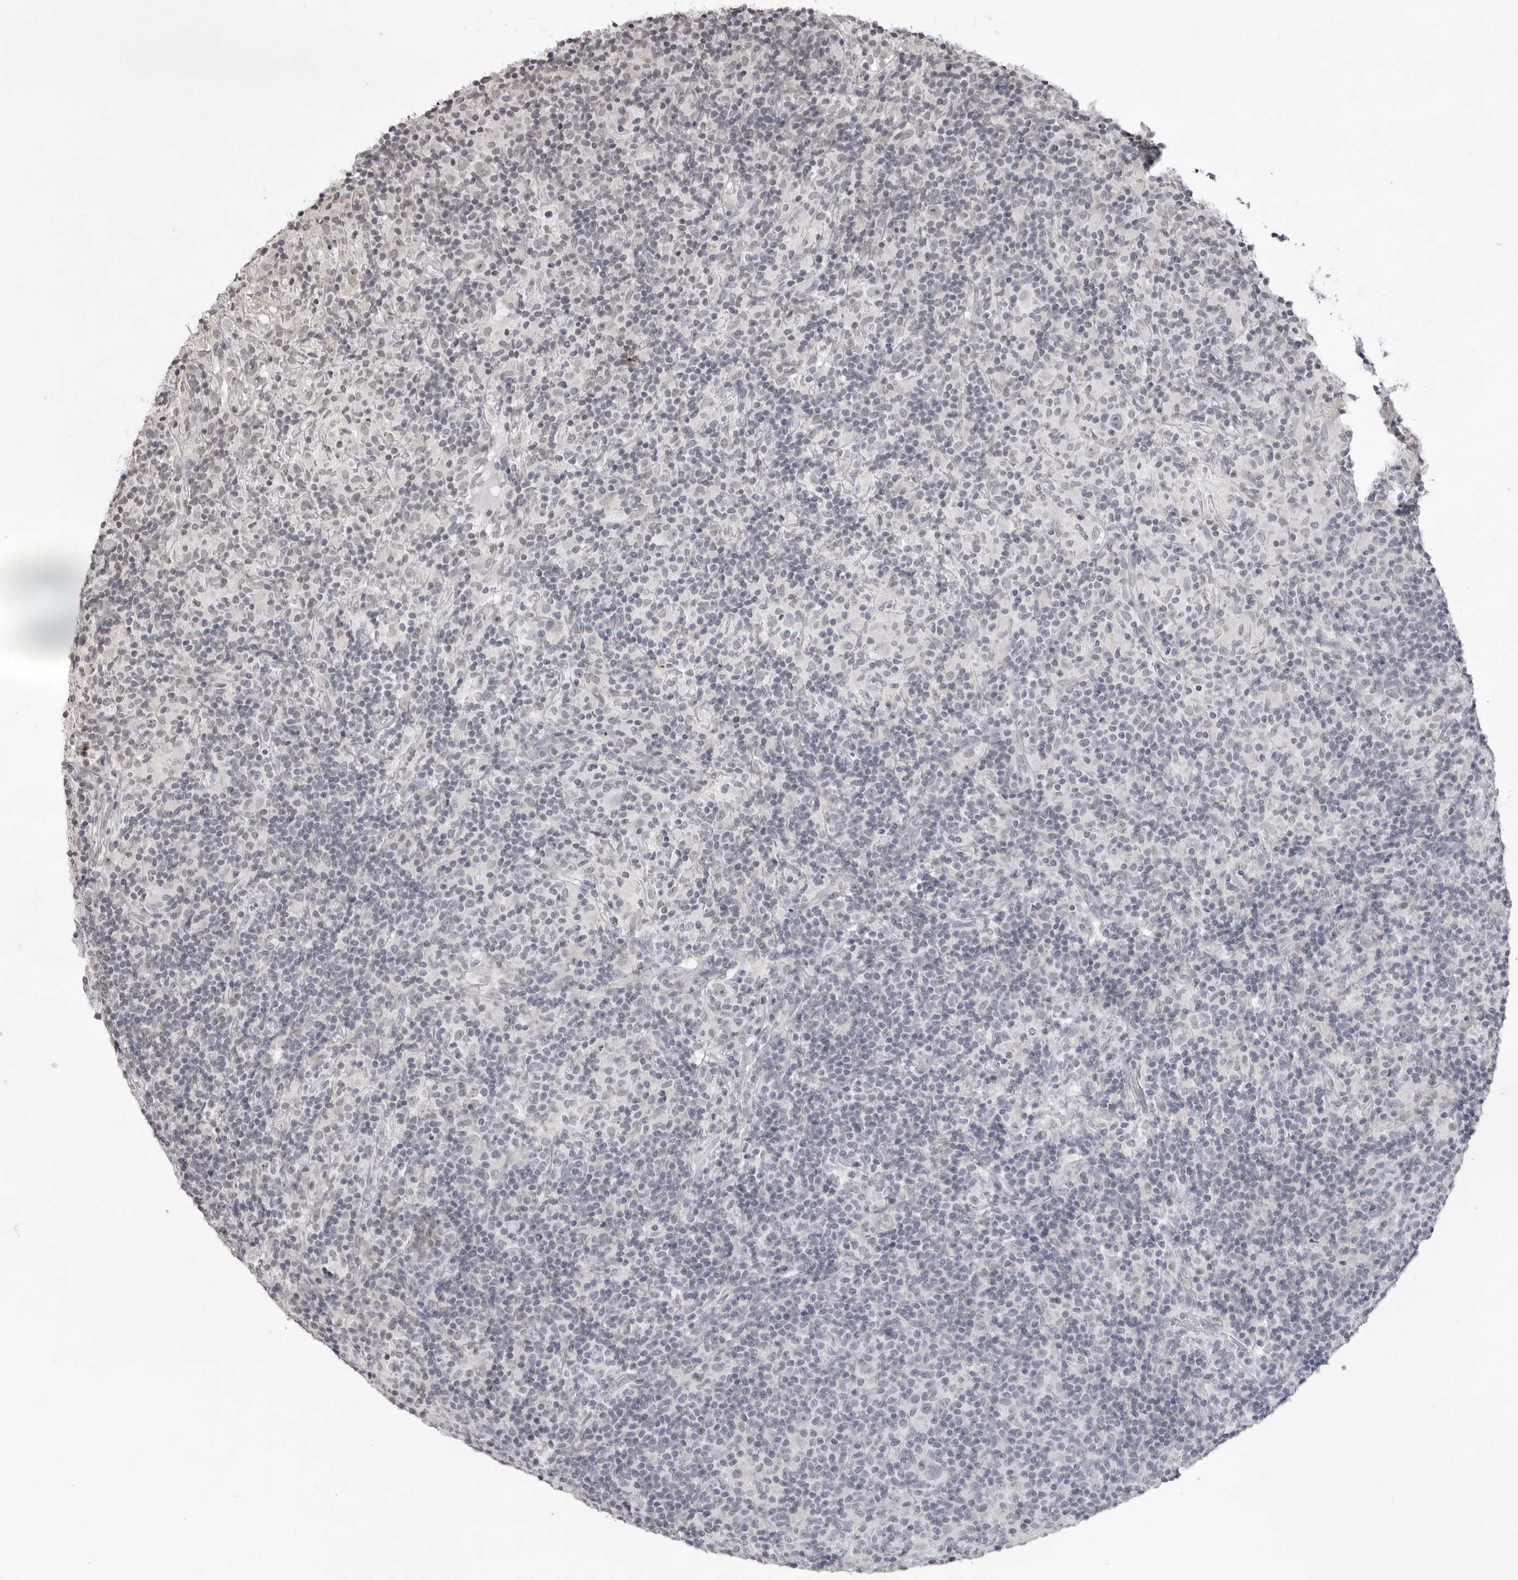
{"staining": {"intensity": "negative", "quantity": "none", "location": "none"}, "tissue": "lymphoma", "cell_type": "Tumor cells", "image_type": "cancer", "snomed": [{"axis": "morphology", "description": "Hodgkin's disease, NOS"}, {"axis": "topography", "description": "Lymph node"}], "caption": "DAB immunohistochemical staining of human Hodgkin's disease displays no significant expression in tumor cells.", "gene": "NTM", "patient": {"sex": "male", "age": 70}}